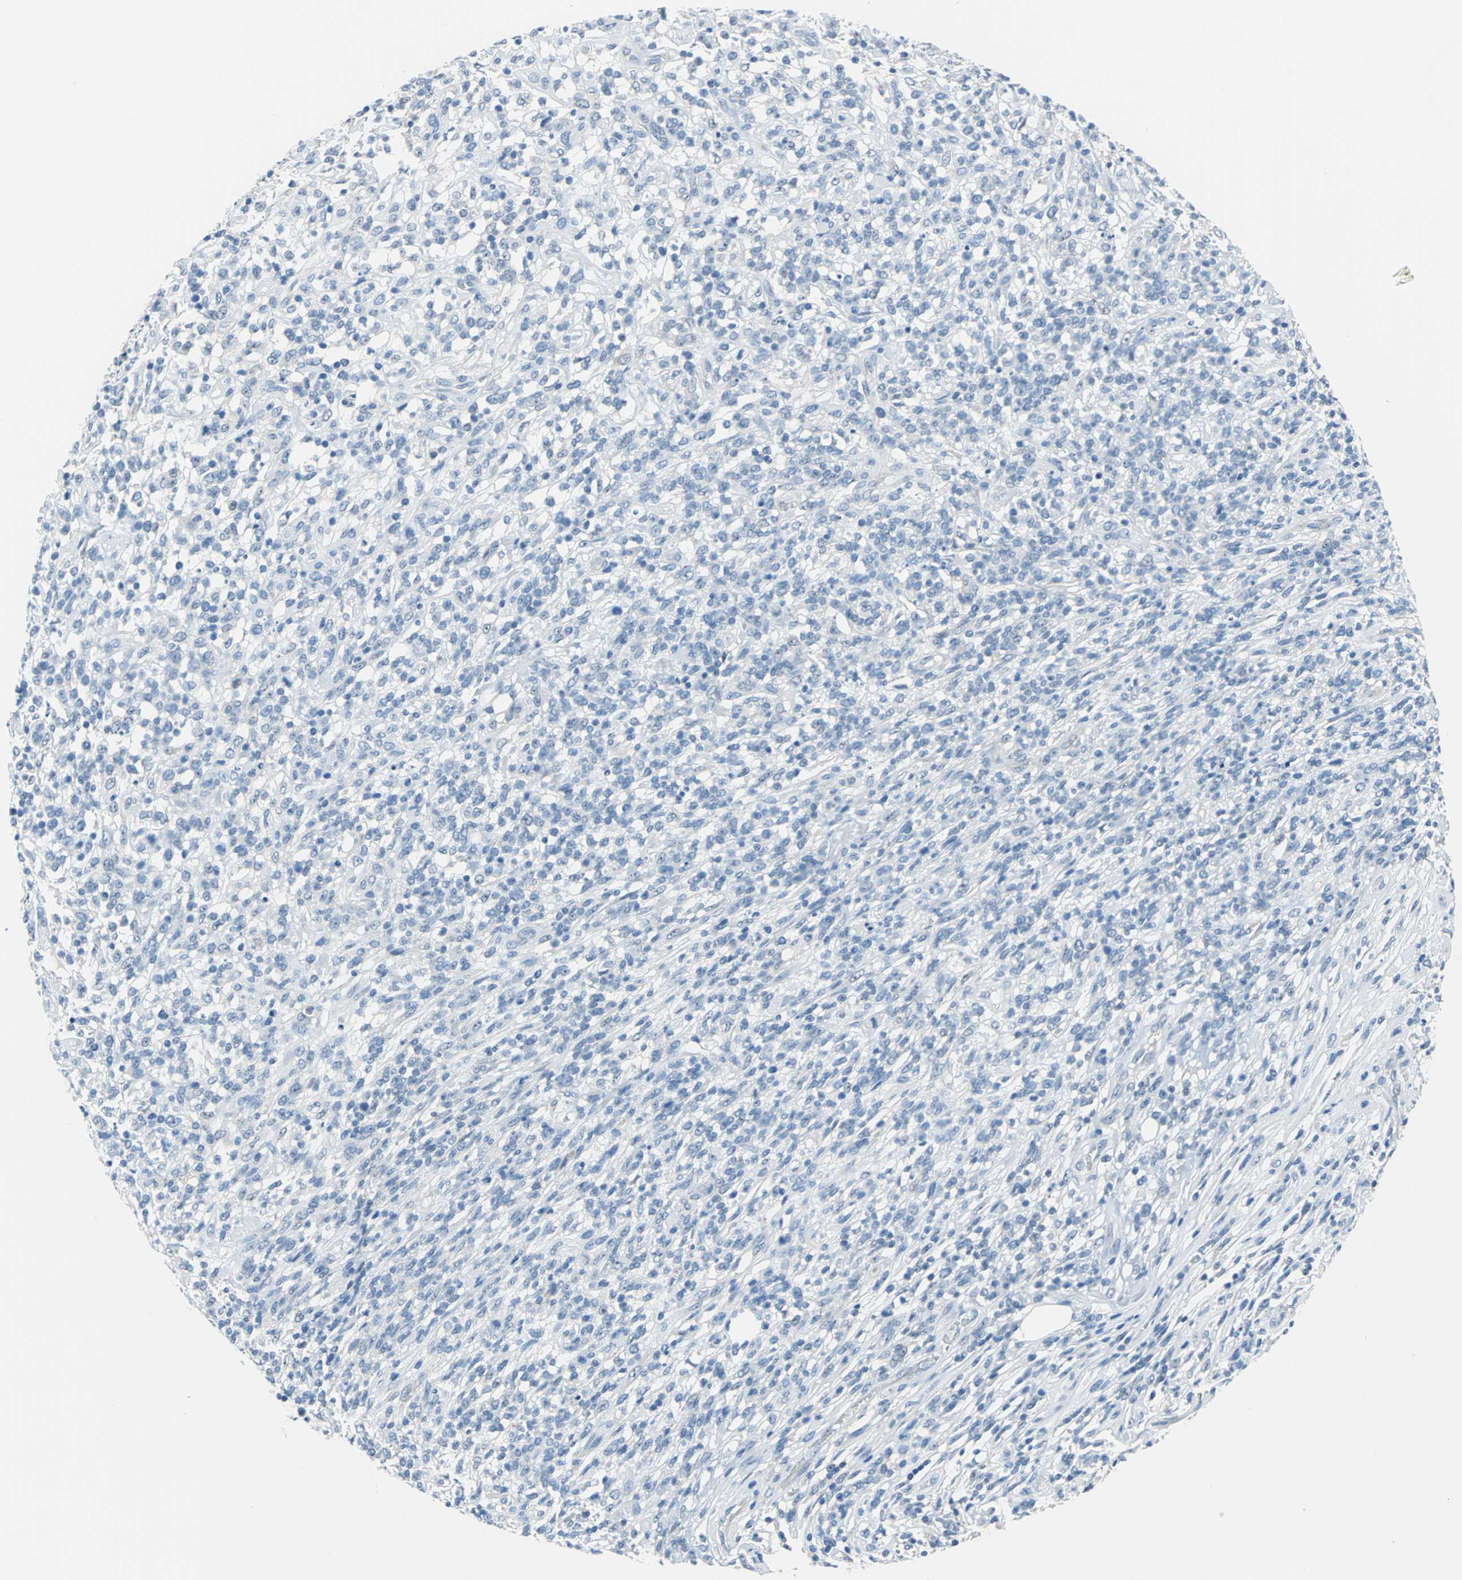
{"staining": {"intensity": "negative", "quantity": "none", "location": "none"}, "tissue": "lymphoma", "cell_type": "Tumor cells", "image_type": "cancer", "snomed": [{"axis": "morphology", "description": "Malignant lymphoma, non-Hodgkin's type, High grade"}, {"axis": "topography", "description": "Lymph node"}], "caption": "Tumor cells show no significant protein expression in lymphoma.", "gene": "MUC4", "patient": {"sex": "female", "age": 73}}